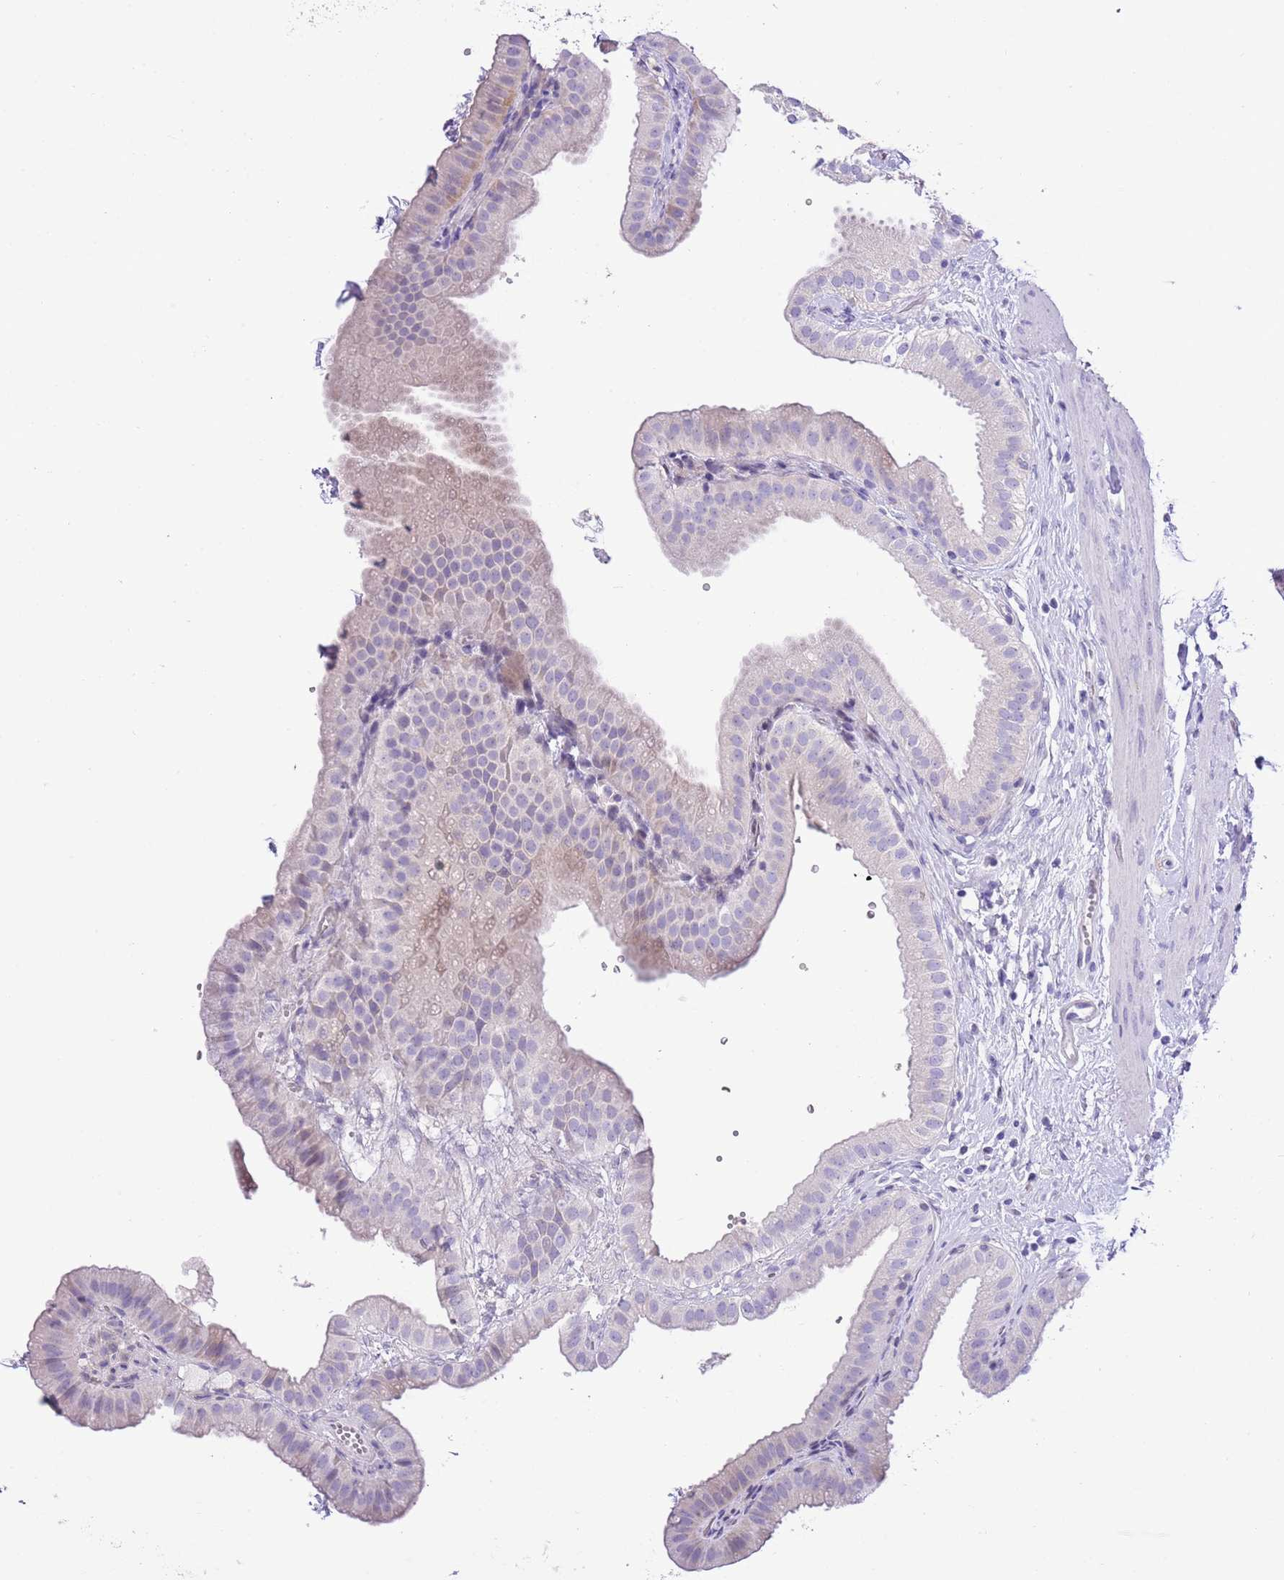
{"staining": {"intensity": "weak", "quantity": "<25%", "location": "cytoplasmic/membranous"}, "tissue": "gallbladder", "cell_type": "Glandular cells", "image_type": "normal", "snomed": [{"axis": "morphology", "description": "Normal tissue, NOS"}, {"axis": "topography", "description": "Gallbladder"}], "caption": "Gallbladder stained for a protein using IHC demonstrates no staining glandular cells.", "gene": "CLEC2A", "patient": {"sex": "female", "age": 61}}